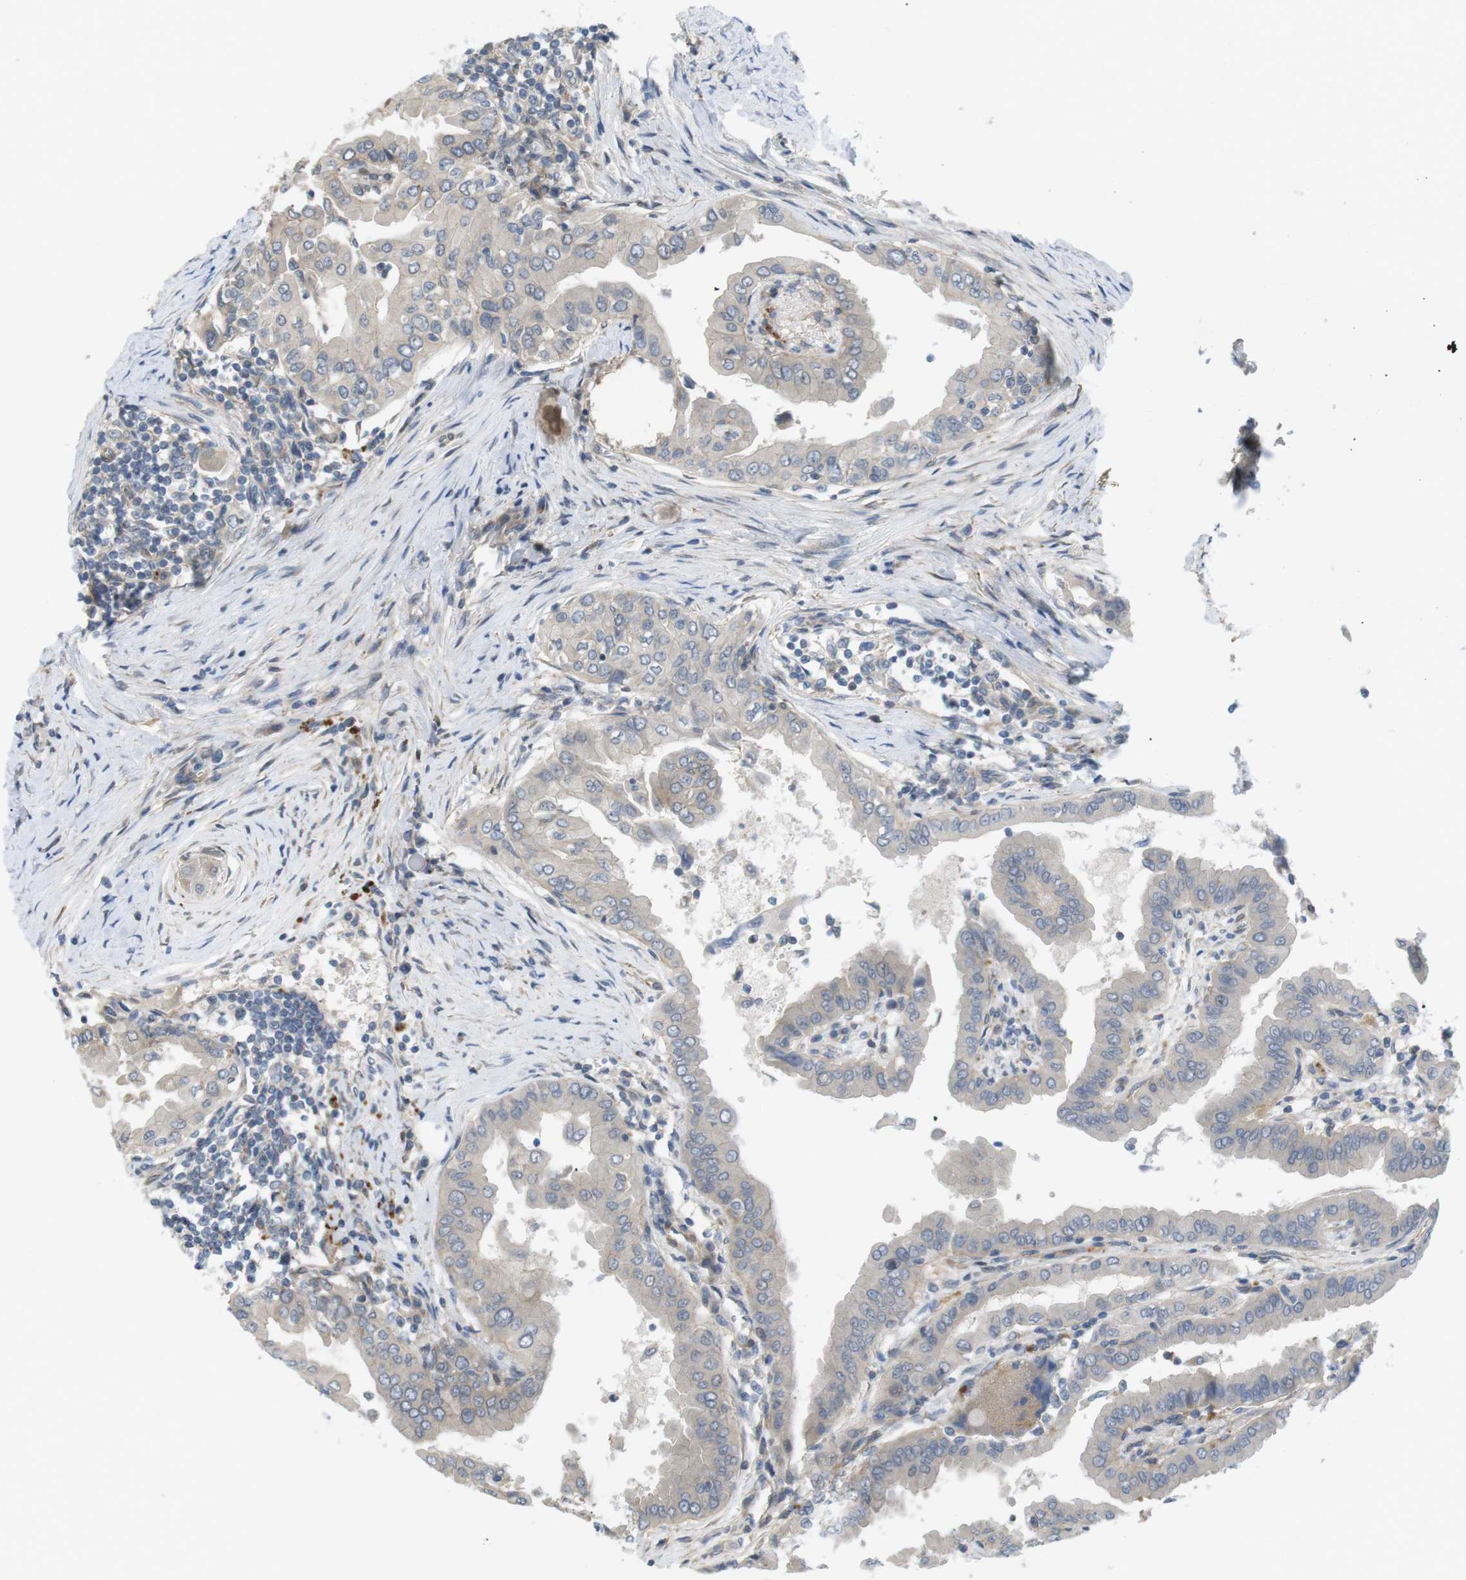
{"staining": {"intensity": "weak", "quantity": "25%-75%", "location": "cytoplasmic/membranous"}, "tissue": "thyroid cancer", "cell_type": "Tumor cells", "image_type": "cancer", "snomed": [{"axis": "morphology", "description": "Papillary adenocarcinoma, NOS"}, {"axis": "topography", "description": "Thyroid gland"}], "caption": "Thyroid papillary adenocarcinoma stained for a protein (brown) reveals weak cytoplasmic/membranous positive positivity in approximately 25%-75% of tumor cells.", "gene": "KANK2", "patient": {"sex": "male", "age": 33}}